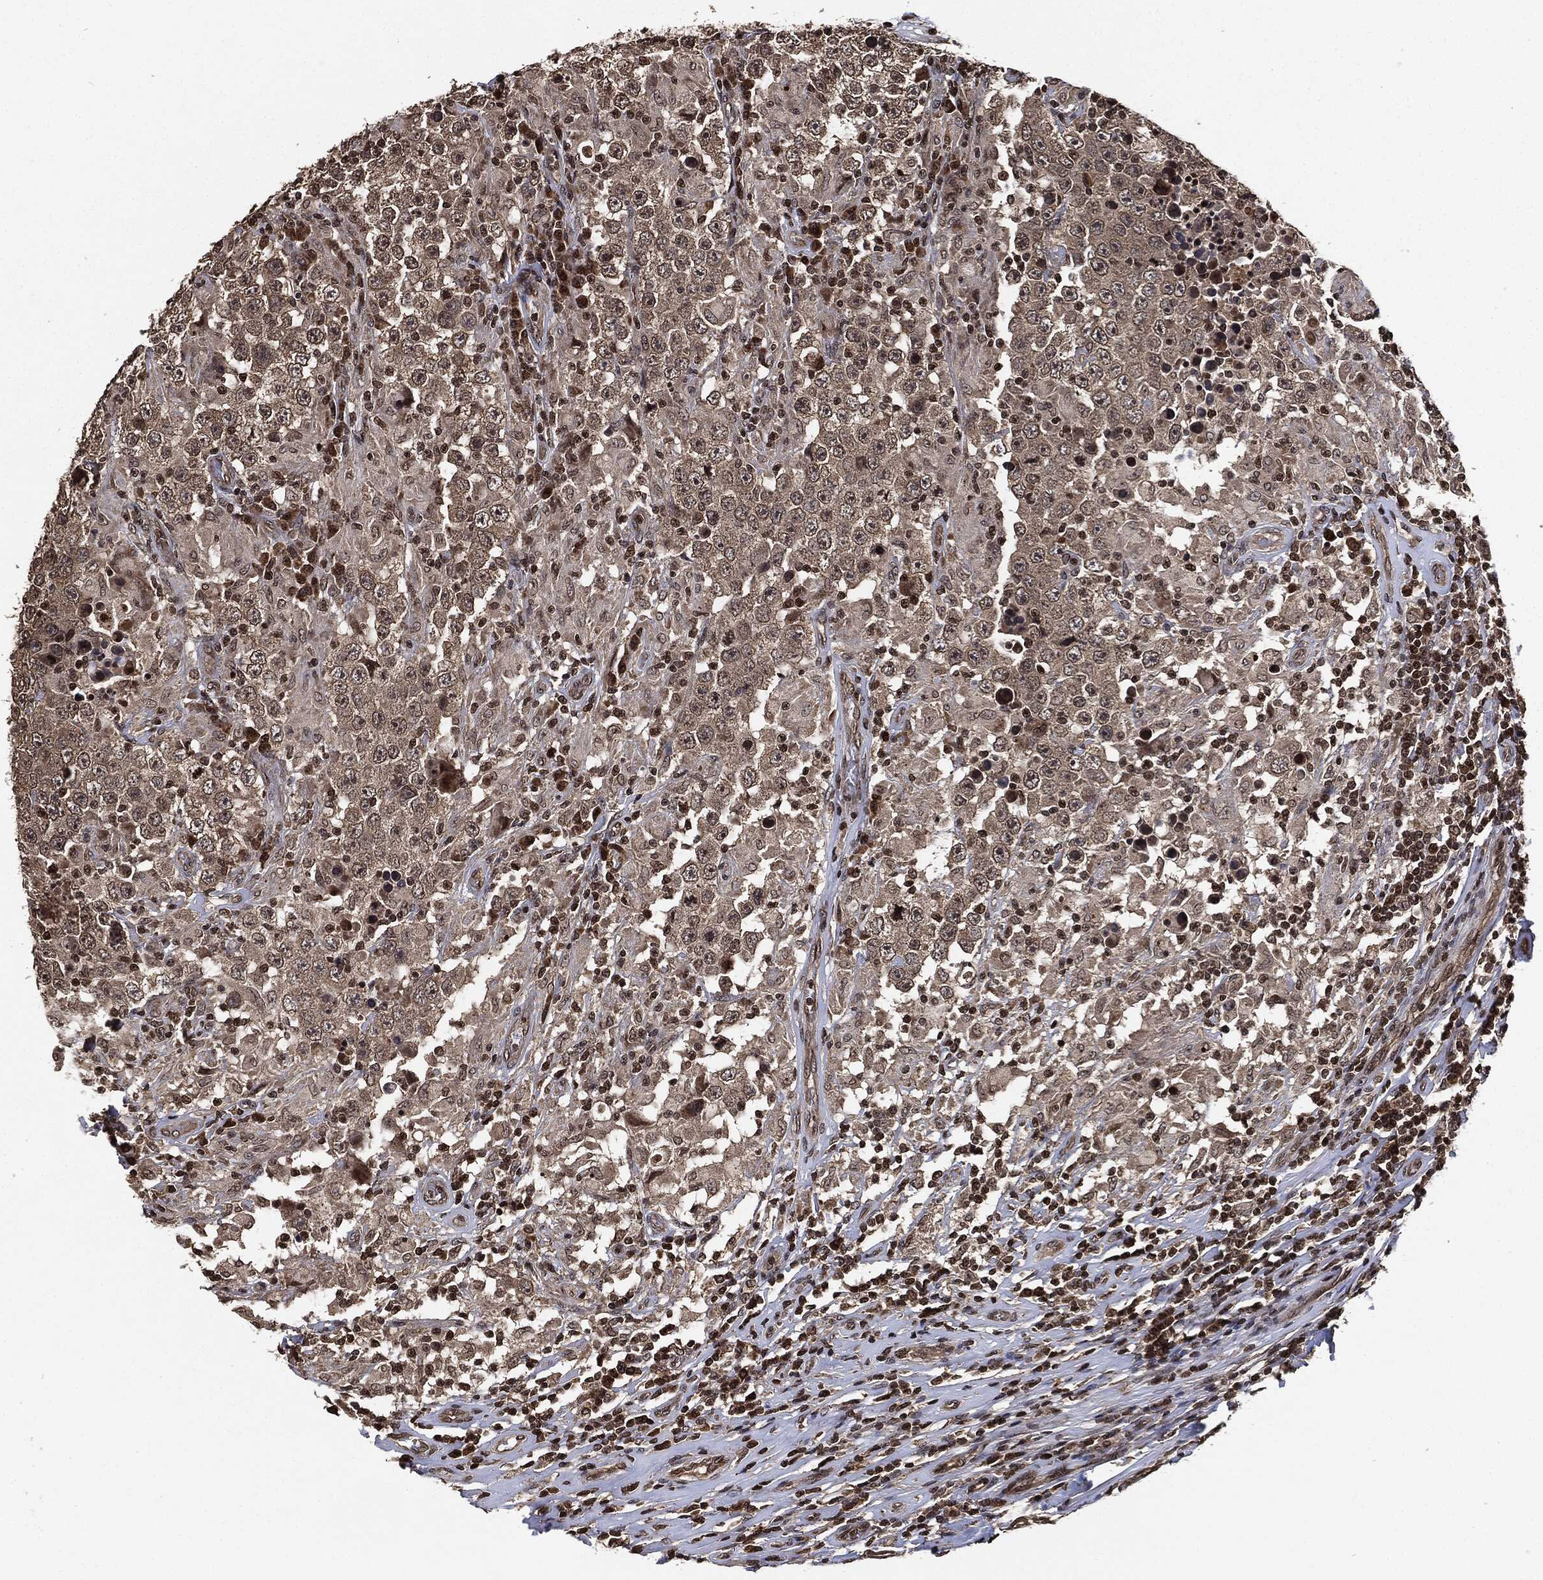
{"staining": {"intensity": "weak", "quantity": "25%-75%", "location": "cytoplasmic/membranous,nuclear"}, "tissue": "testis cancer", "cell_type": "Tumor cells", "image_type": "cancer", "snomed": [{"axis": "morphology", "description": "Seminoma, NOS"}, {"axis": "morphology", "description": "Carcinoma, Embryonal, NOS"}, {"axis": "topography", "description": "Testis"}], "caption": "This histopathology image shows seminoma (testis) stained with IHC to label a protein in brown. The cytoplasmic/membranous and nuclear of tumor cells show weak positivity for the protein. Nuclei are counter-stained blue.", "gene": "PDK1", "patient": {"sex": "male", "age": 41}}